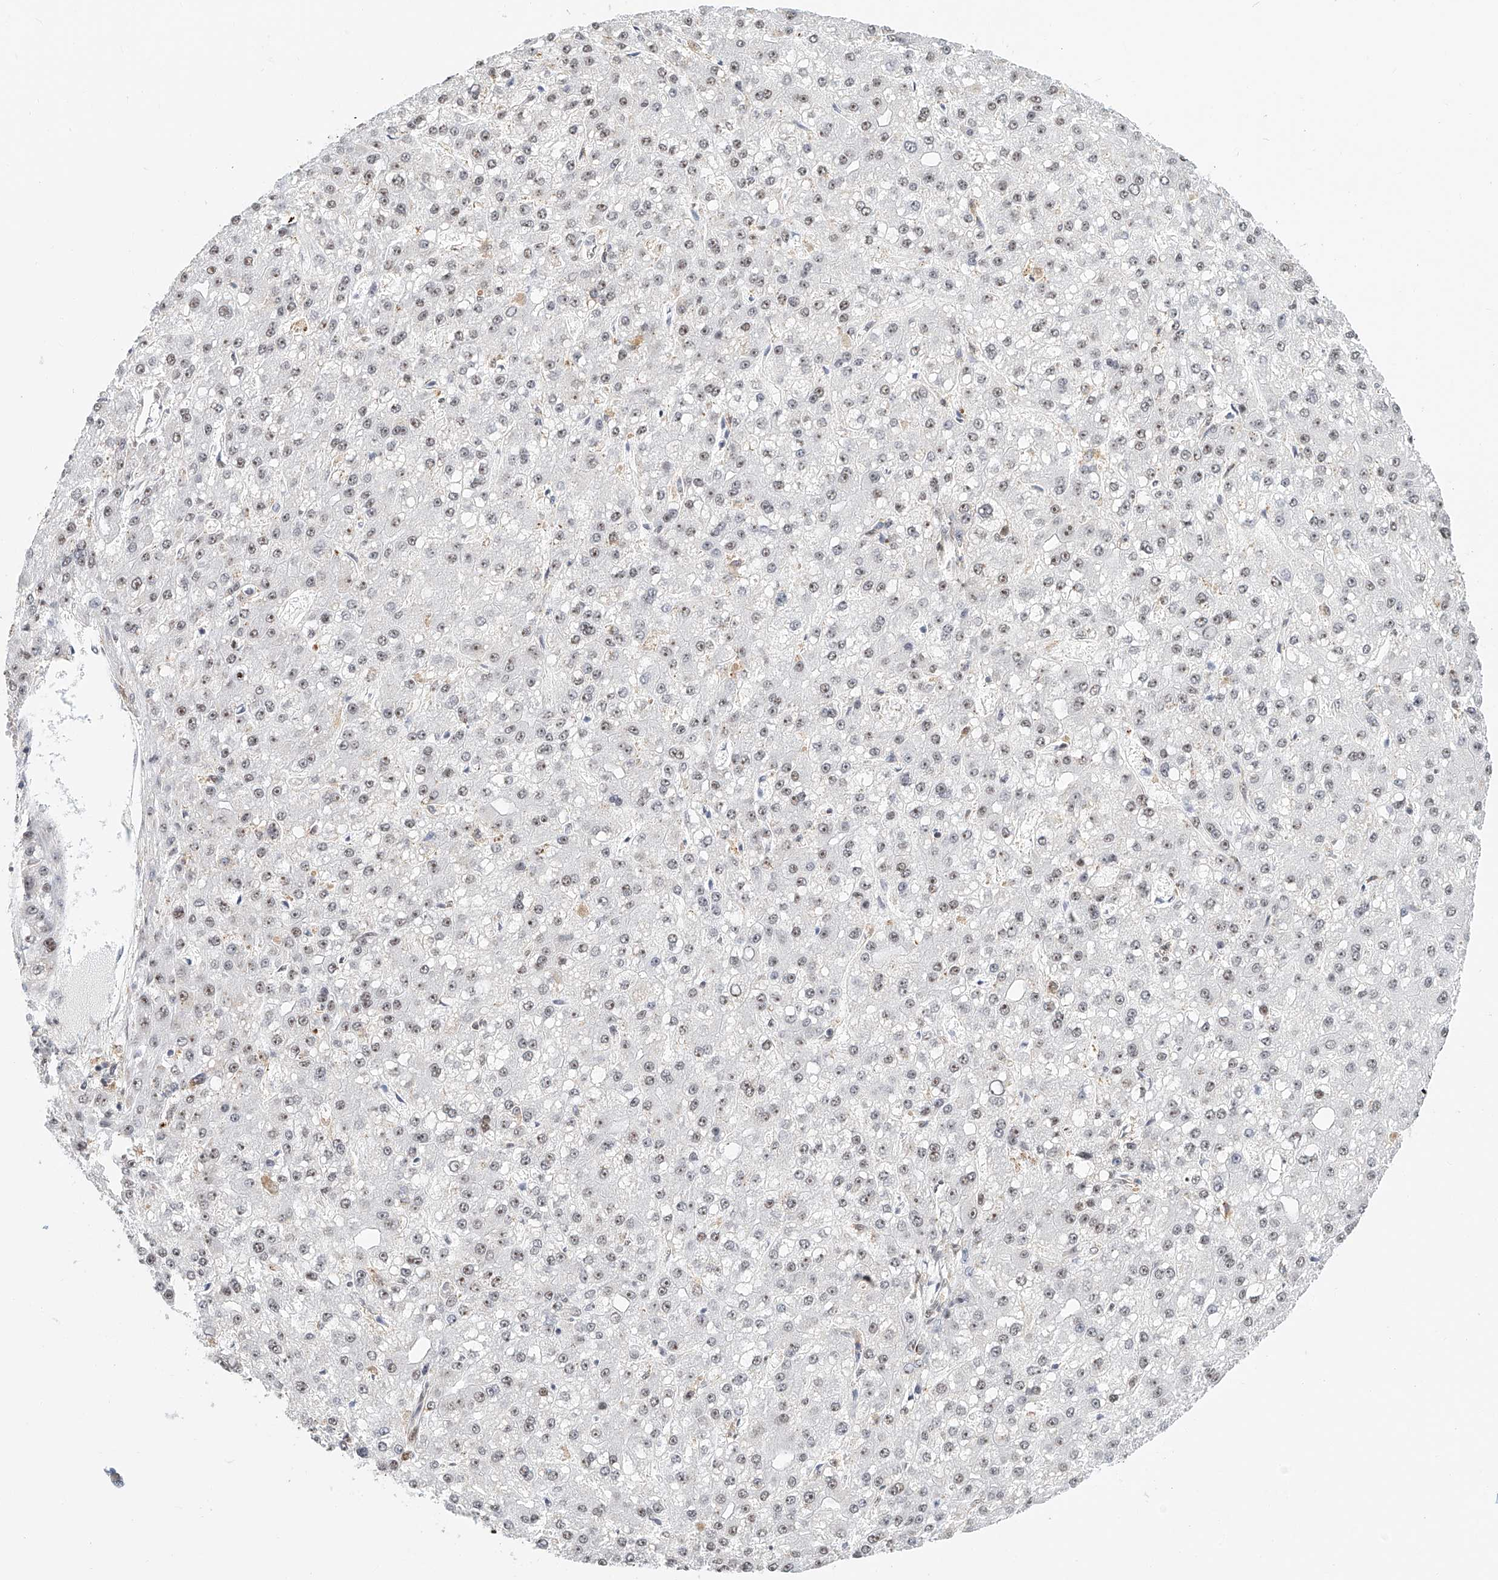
{"staining": {"intensity": "weak", "quantity": "<25%", "location": "nuclear"}, "tissue": "liver cancer", "cell_type": "Tumor cells", "image_type": "cancer", "snomed": [{"axis": "morphology", "description": "Carcinoma, Hepatocellular, NOS"}, {"axis": "topography", "description": "Liver"}], "caption": "High magnification brightfield microscopy of liver cancer stained with DAB (3,3'-diaminobenzidine) (brown) and counterstained with hematoxylin (blue): tumor cells show no significant staining.", "gene": "PRUNE2", "patient": {"sex": "male", "age": 67}}